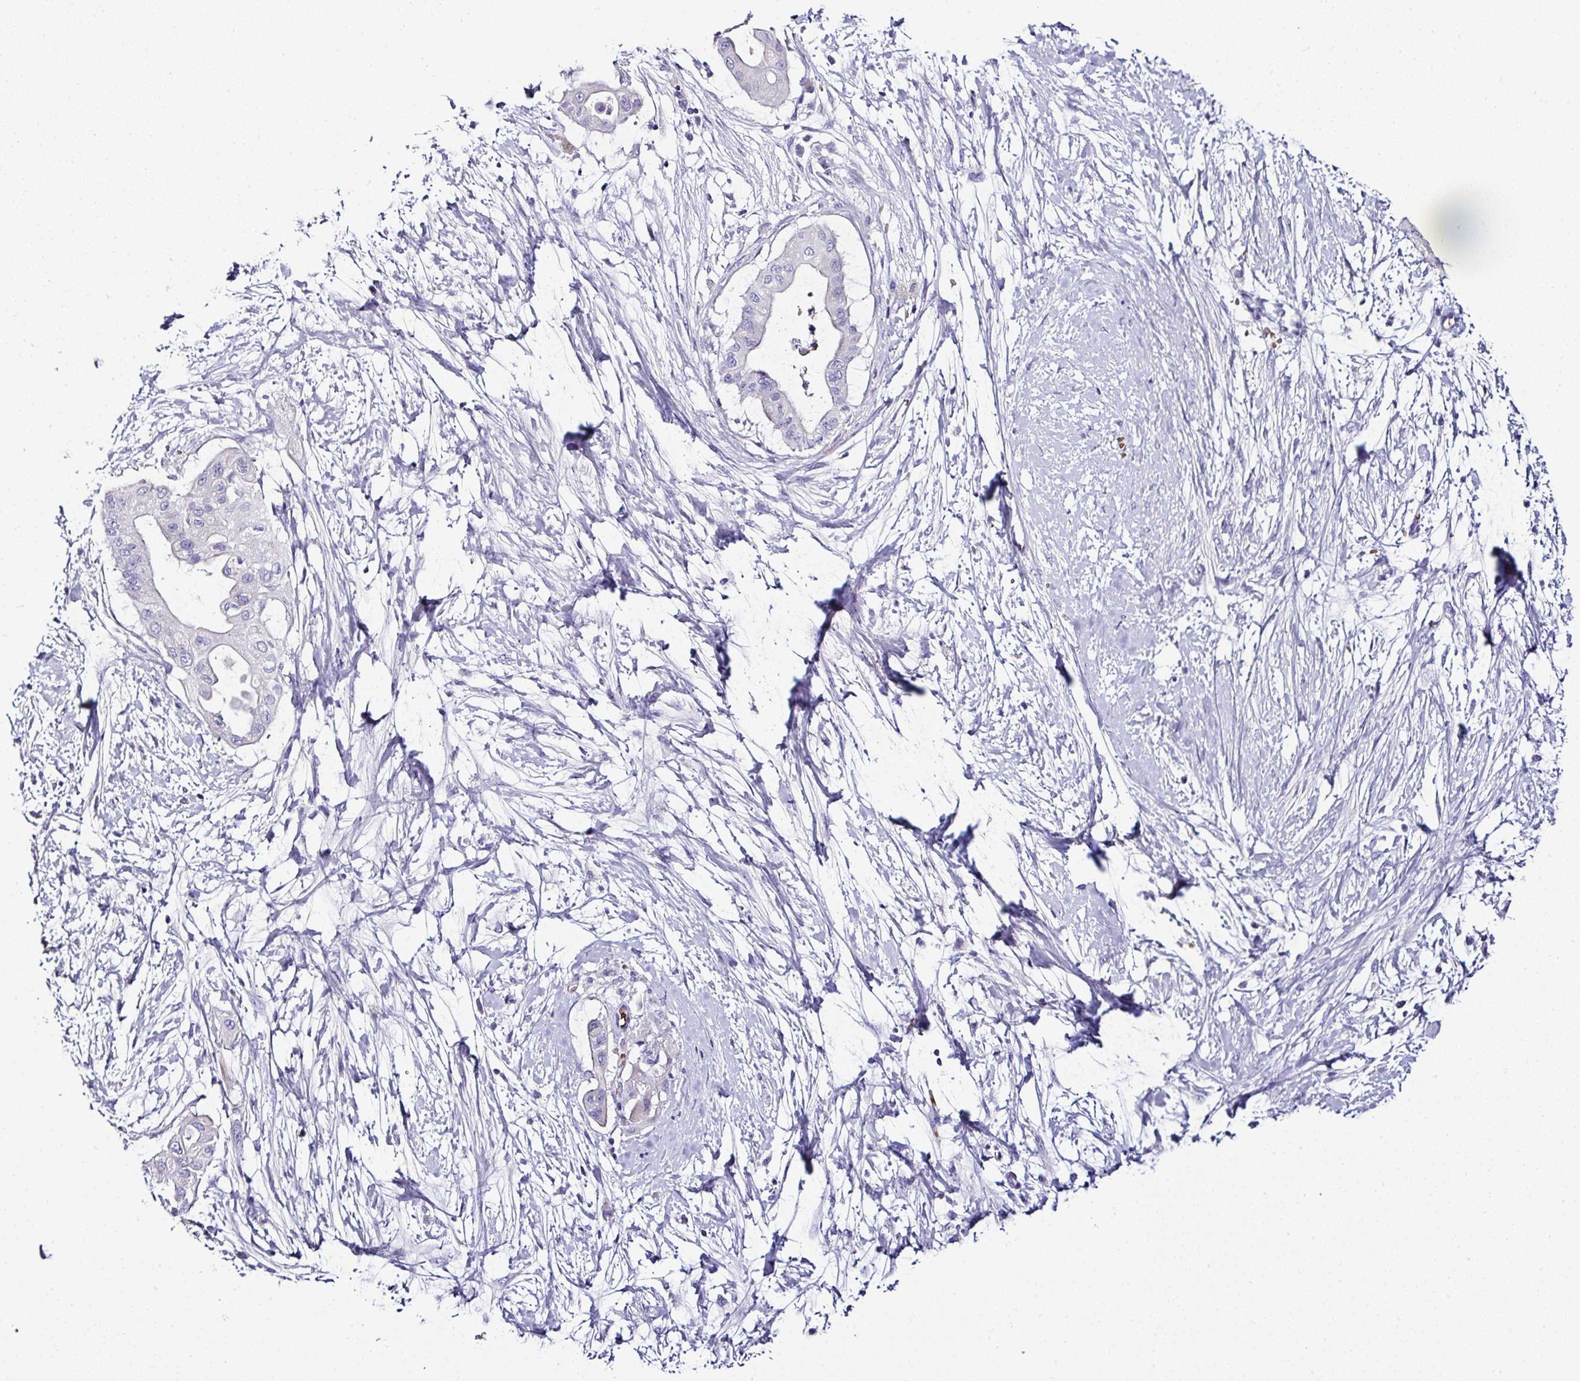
{"staining": {"intensity": "negative", "quantity": "none", "location": "none"}, "tissue": "pancreatic cancer", "cell_type": "Tumor cells", "image_type": "cancer", "snomed": [{"axis": "morphology", "description": "Adenocarcinoma, NOS"}, {"axis": "topography", "description": "Pancreas"}], "caption": "Immunohistochemistry (IHC) of pancreatic adenocarcinoma exhibits no staining in tumor cells.", "gene": "NAPSA", "patient": {"sex": "male", "age": 68}}